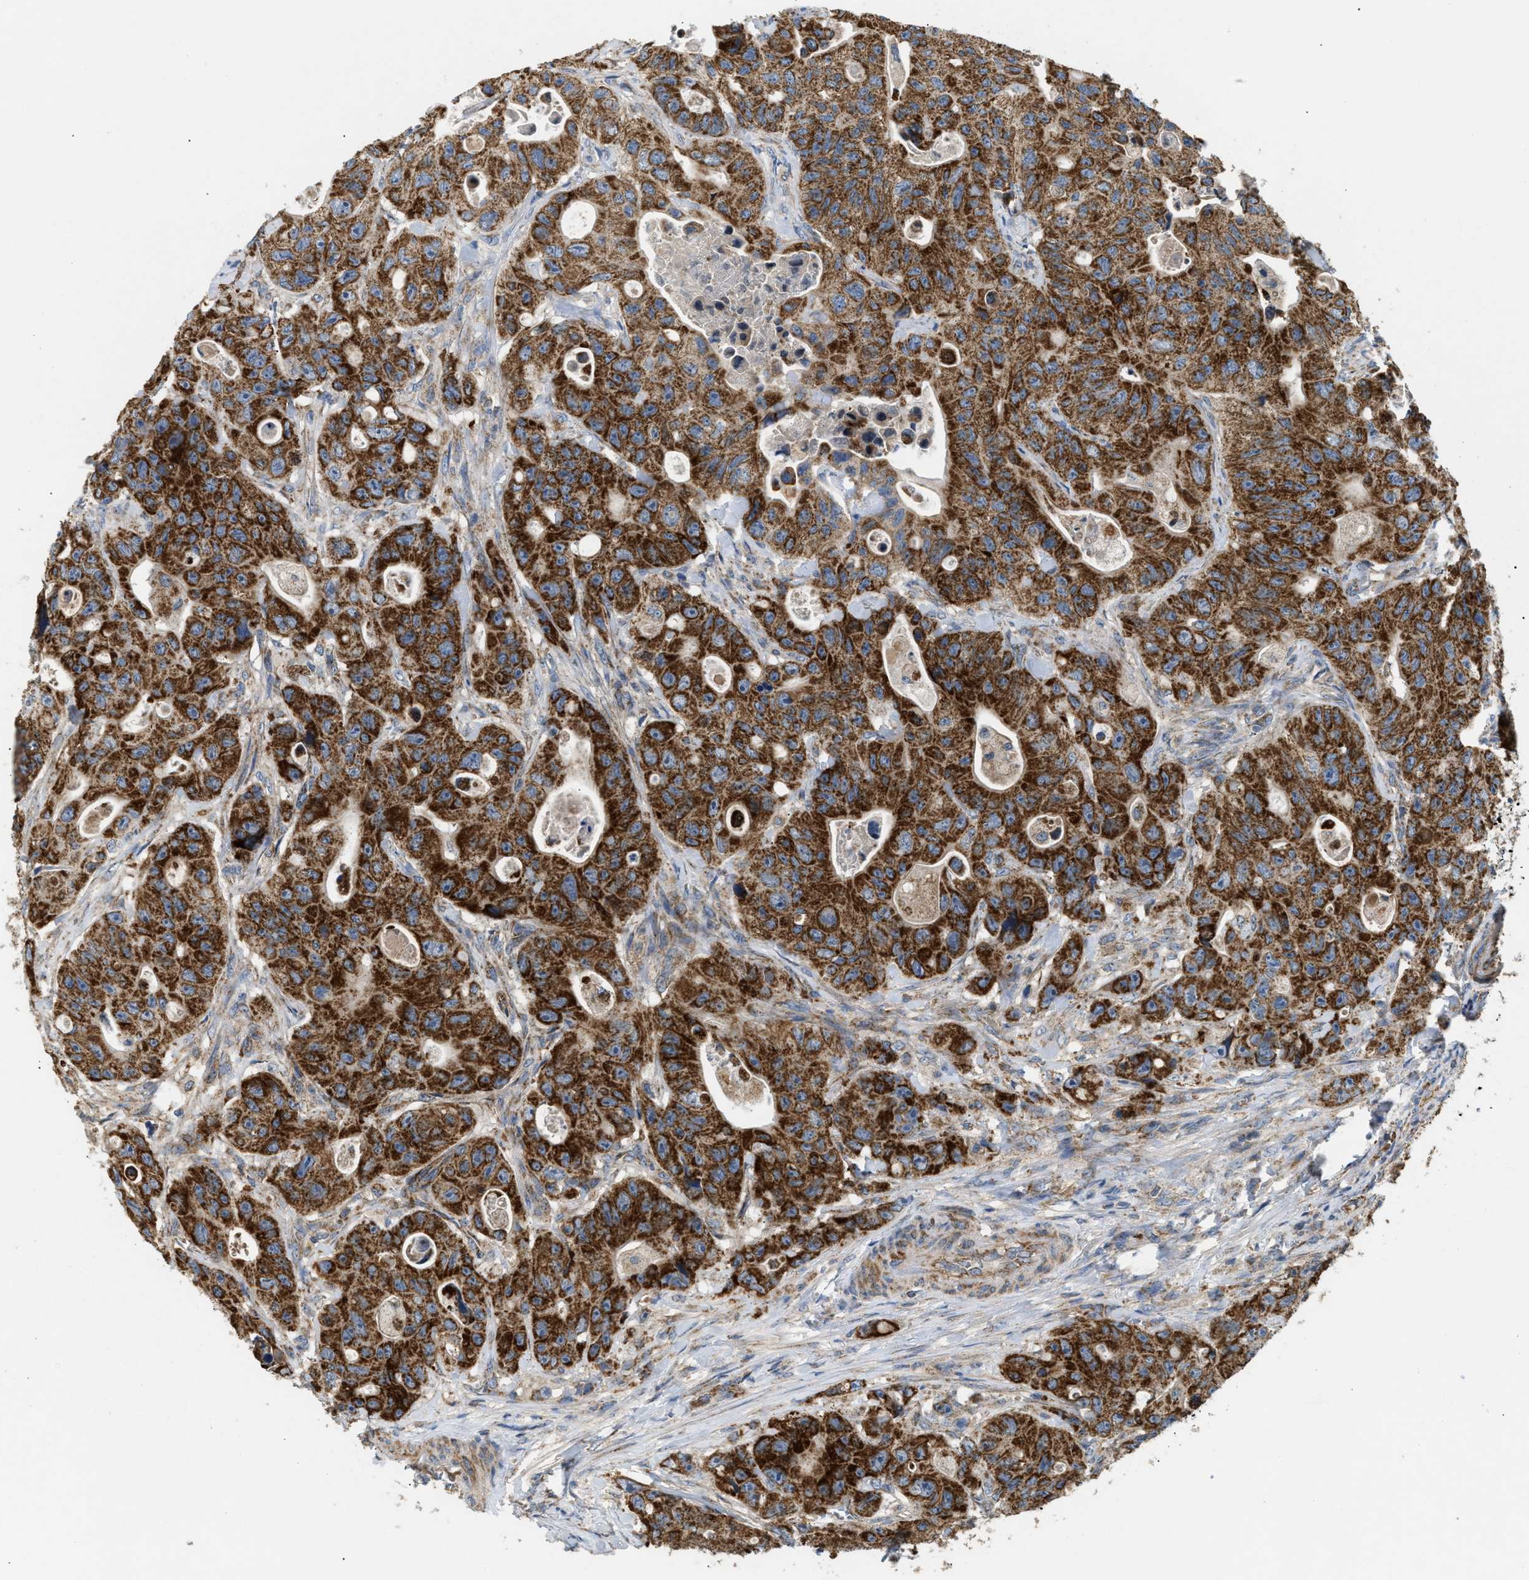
{"staining": {"intensity": "strong", "quantity": ">75%", "location": "cytoplasmic/membranous"}, "tissue": "colorectal cancer", "cell_type": "Tumor cells", "image_type": "cancer", "snomed": [{"axis": "morphology", "description": "Adenocarcinoma, NOS"}, {"axis": "topography", "description": "Colon"}], "caption": "Immunohistochemistry (IHC) of human colorectal cancer (adenocarcinoma) reveals high levels of strong cytoplasmic/membranous staining in approximately >75% of tumor cells.", "gene": "TACO1", "patient": {"sex": "female", "age": 46}}